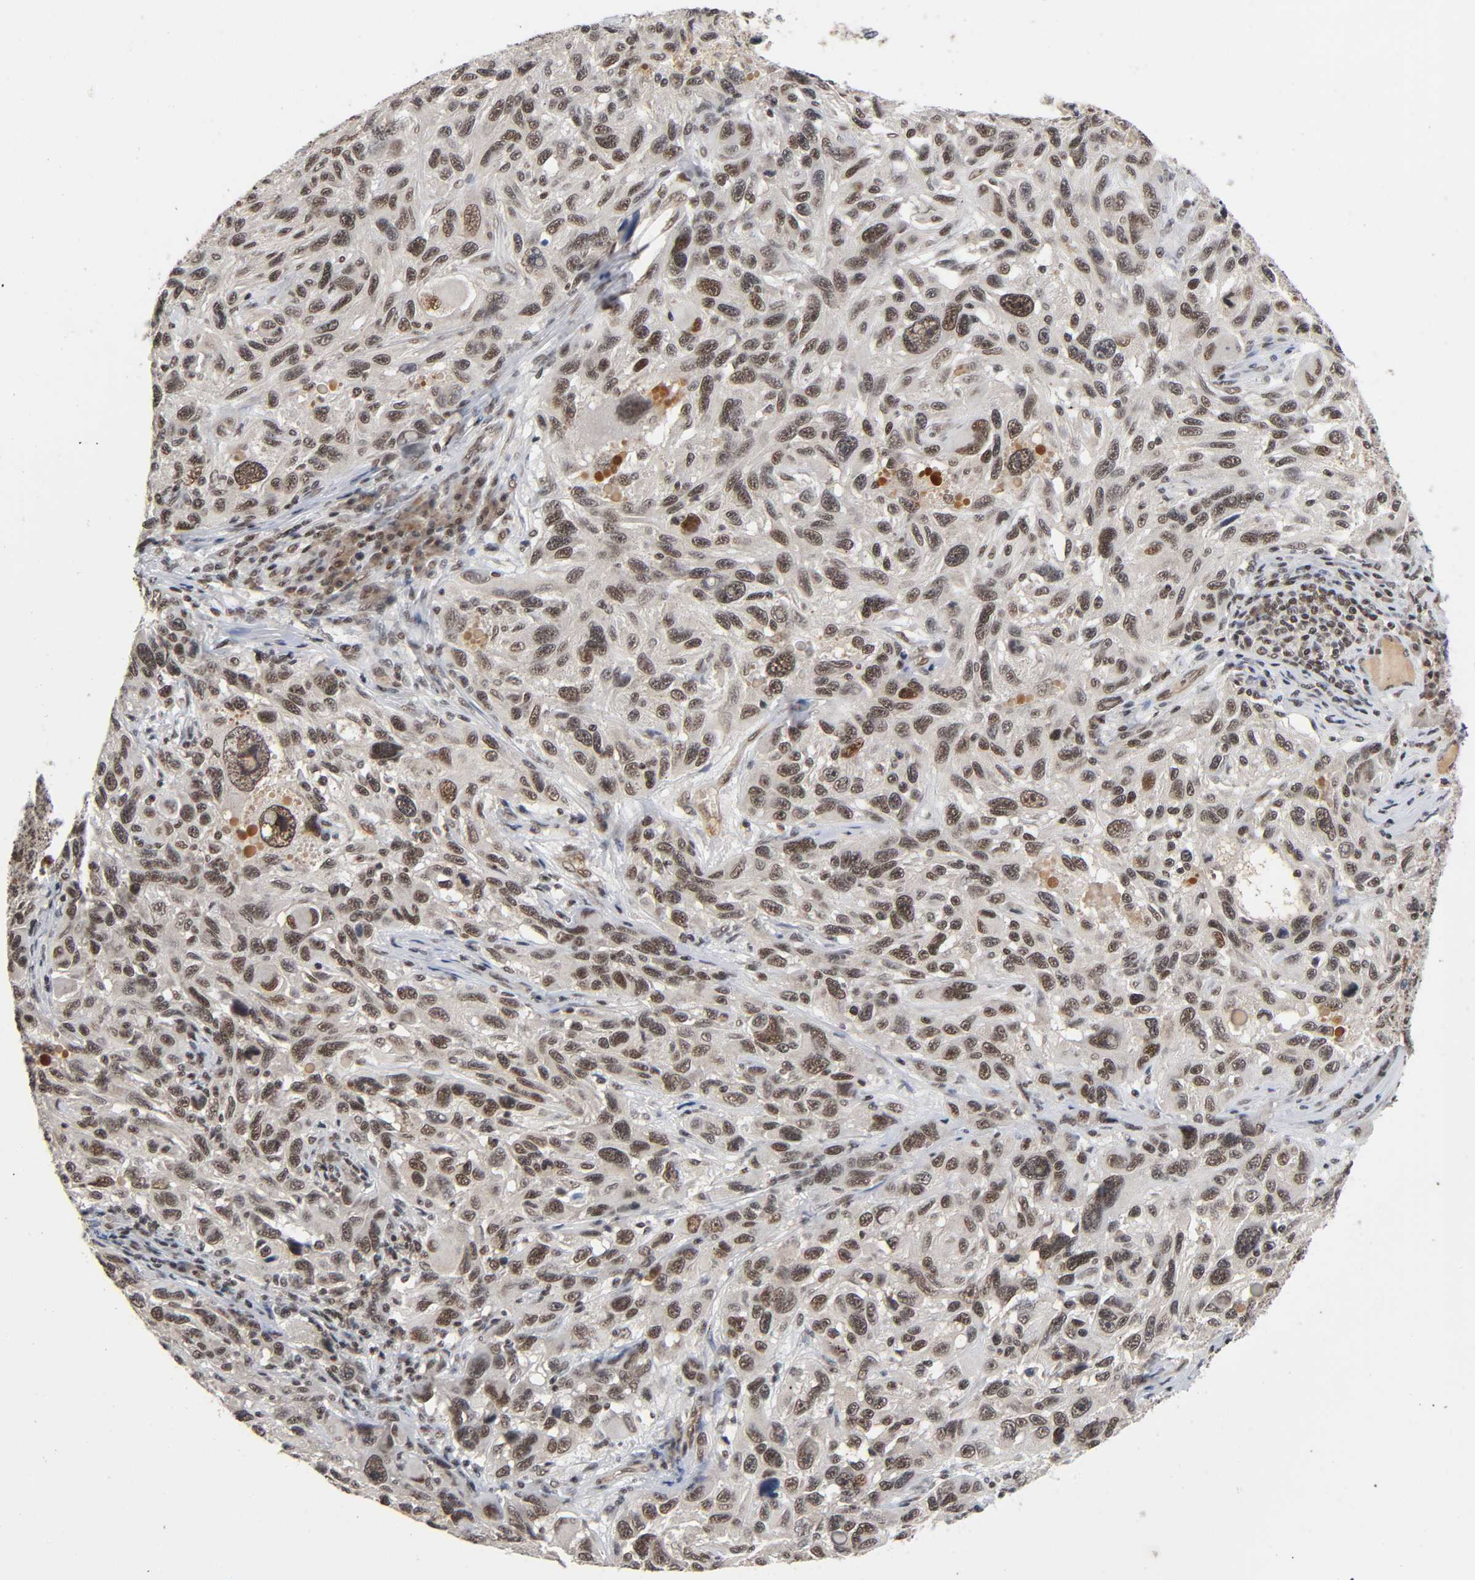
{"staining": {"intensity": "strong", "quantity": ">75%", "location": "cytoplasmic/membranous,nuclear"}, "tissue": "melanoma", "cell_type": "Tumor cells", "image_type": "cancer", "snomed": [{"axis": "morphology", "description": "Malignant melanoma, NOS"}, {"axis": "topography", "description": "Skin"}], "caption": "Immunohistochemistry (DAB) staining of human melanoma exhibits strong cytoplasmic/membranous and nuclear protein staining in about >75% of tumor cells.", "gene": "ZNF384", "patient": {"sex": "male", "age": 53}}